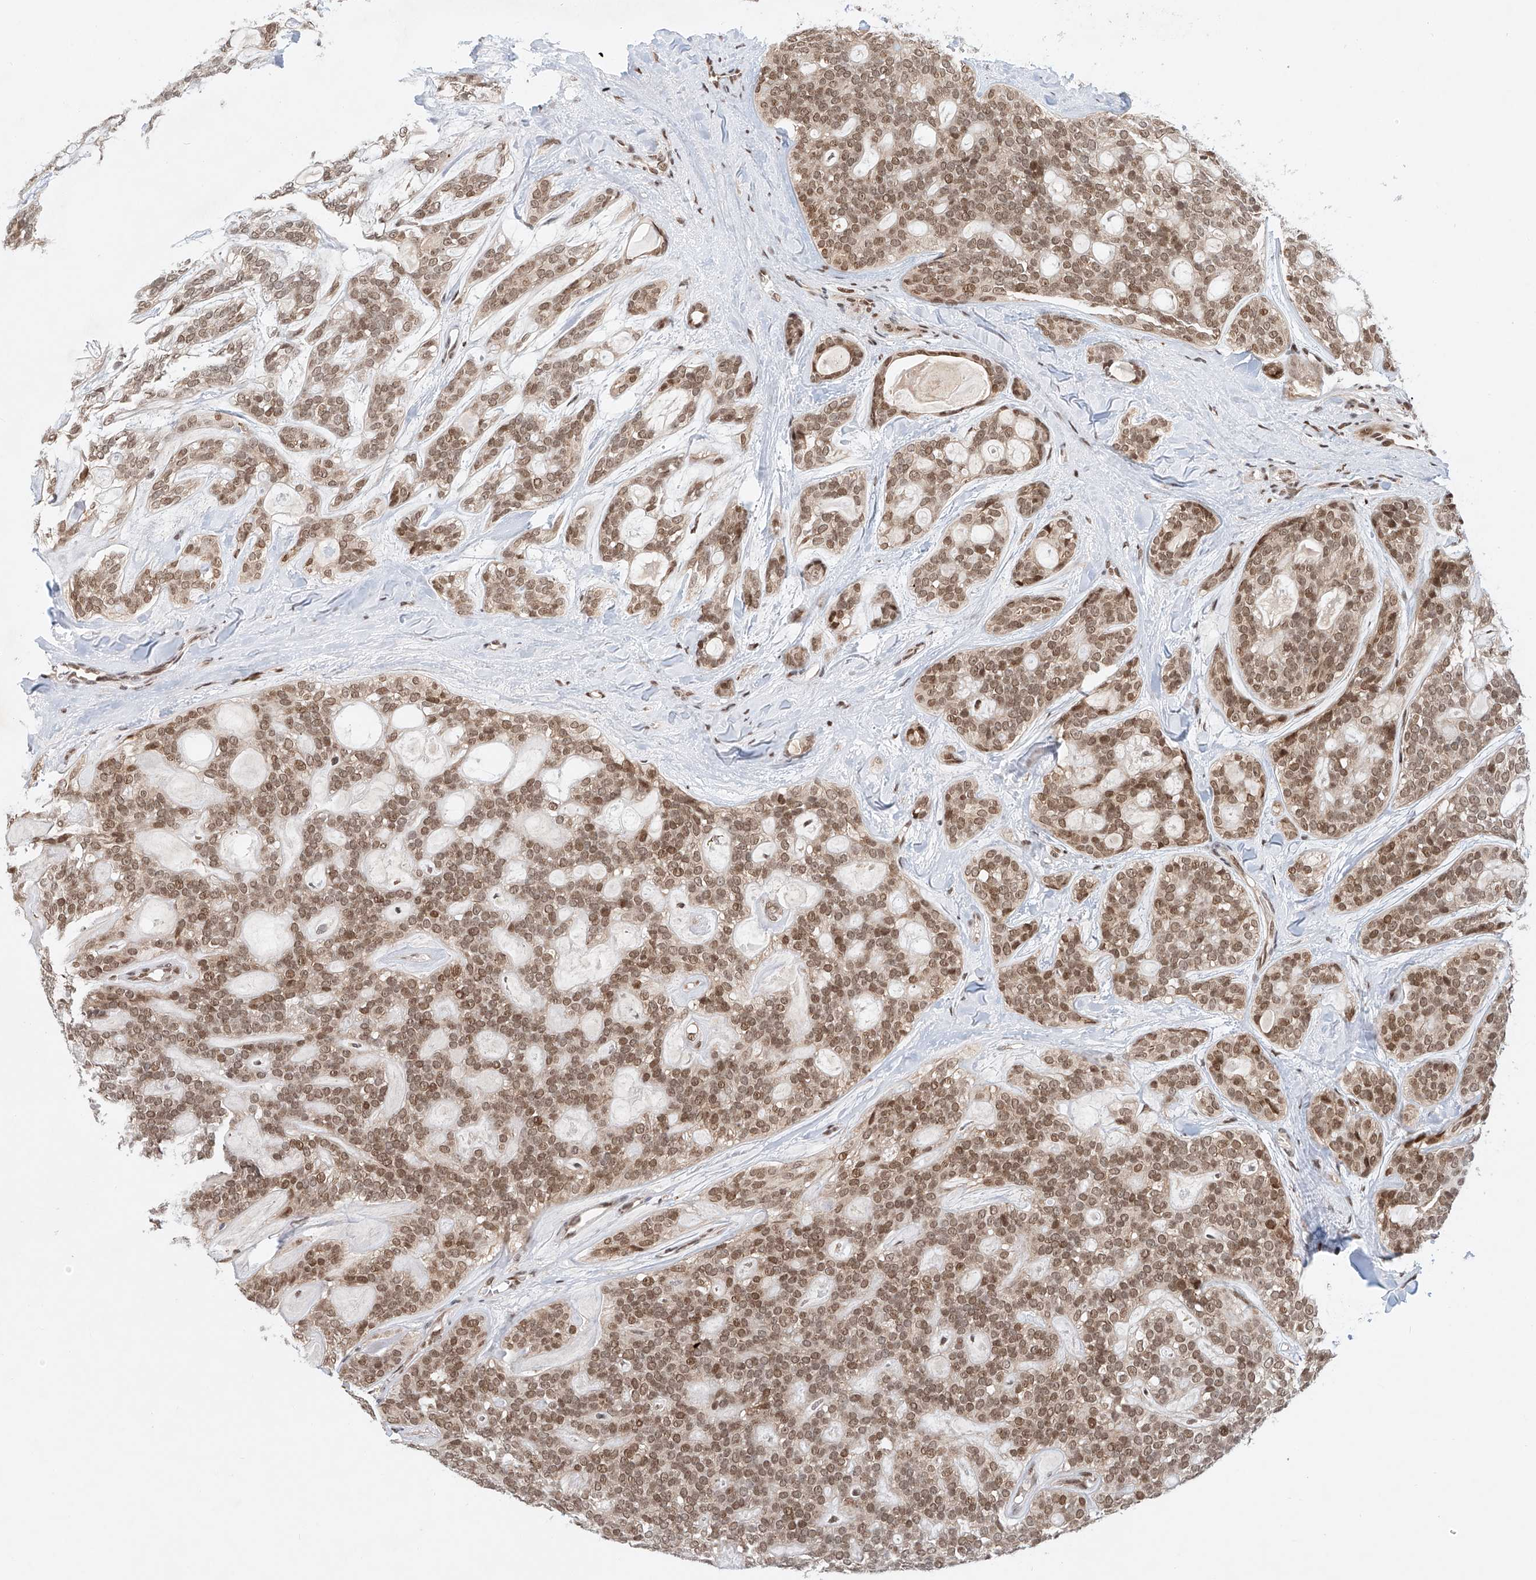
{"staining": {"intensity": "moderate", "quantity": ">75%", "location": "nuclear"}, "tissue": "head and neck cancer", "cell_type": "Tumor cells", "image_type": "cancer", "snomed": [{"axis": "morphology", "description": "Adenocarcinoma, NOS"}, {"axis": "topography", "description": "Head-Neck"}], "caption": "Tumor cells demonstrate medium levels of moderate nuclear positivity in about >75% of cells in human head and neck cancer (adenocarcinoma).", "gene": "ZNF470", "patient": {"sex": "male", "age": 66}}